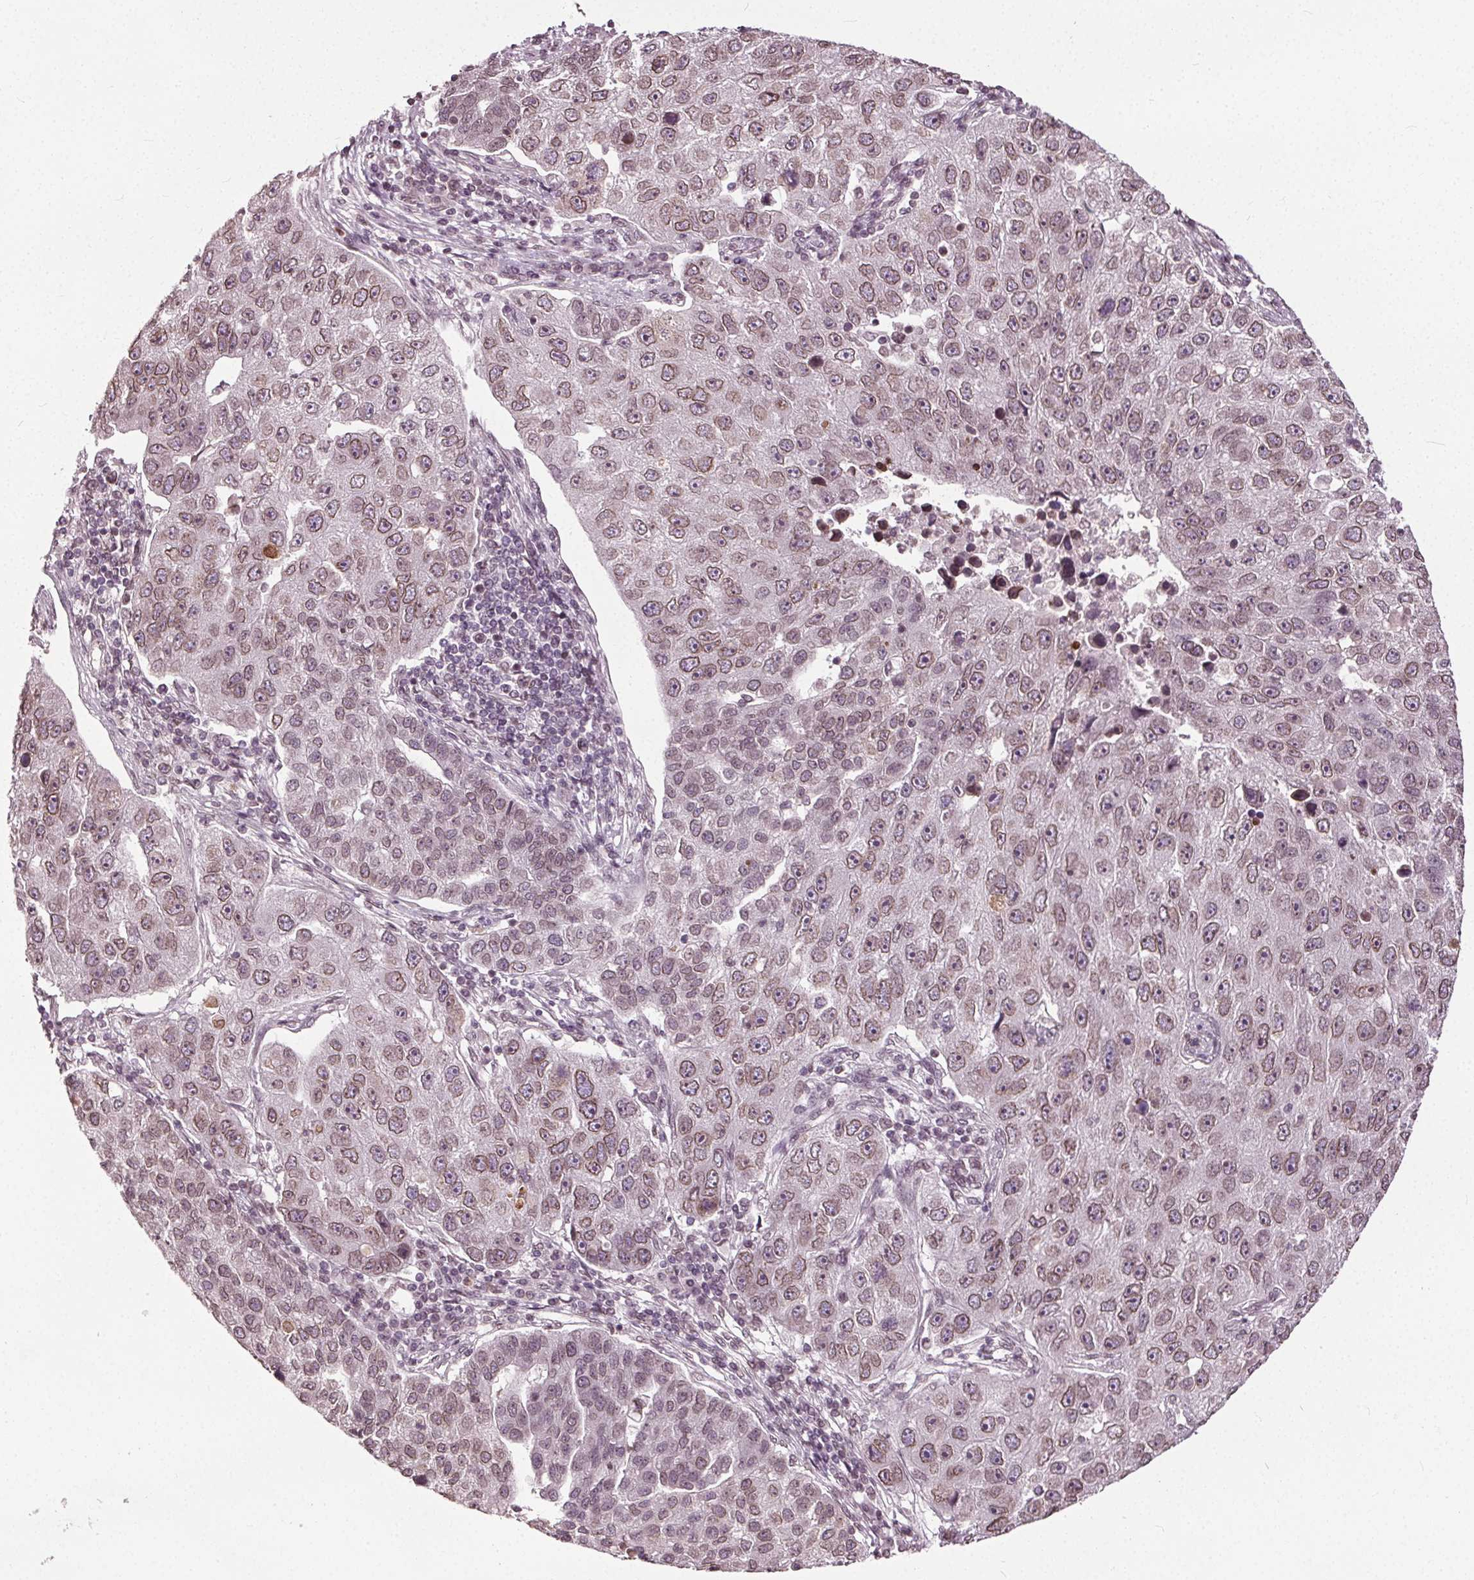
{"staining": {"intensity": "moderate", "quantity": ">75%", "location": "cytoplasmic/membranous,nuclear"}, "tissue": "pancreatic cancer", "cell_type": "Tumor cells", "image_type": "cancer", "snomed": [{"axis": "morphology", "description": "Adenocarcinoma, NOS"}, {"axis": "topography", "description": "Pancreas"}], "caption": "Adenocarcinoma (pancreatic) tissue demonstrates moderate cytoplasmic/membranous and nuclear positivity in about >75% of tumor cells, visualized by immunohistochemistry. (IHC, brightfield microscopy, high magnification).", "gene": "TTC39C", "patient": {"sex": "female", "age": 61}}